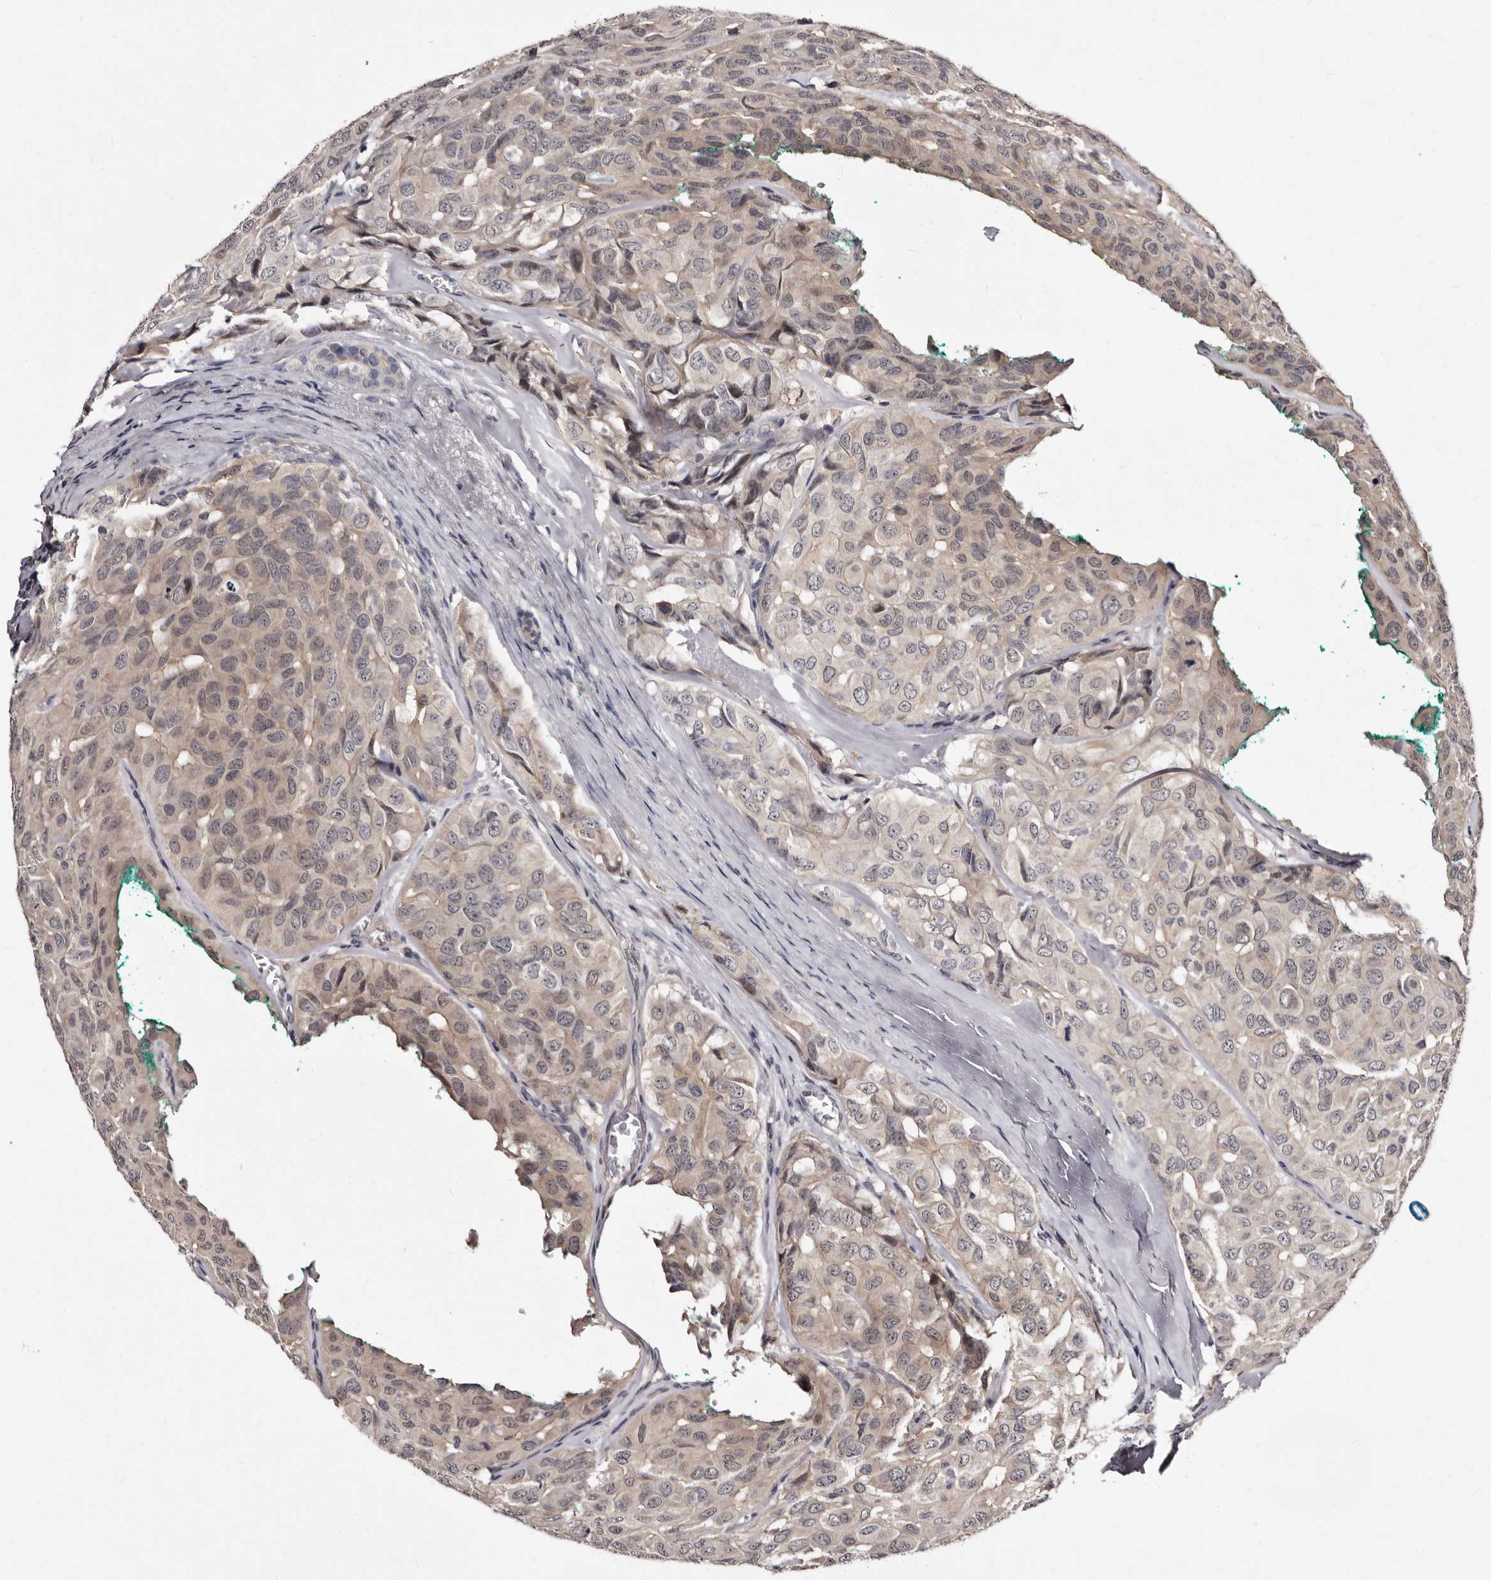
{"staining": {"intensity": "weak", "quantity": "<25%", "location": "cytoplasmic/membranous"}, "tissue": "head and neck cancer", "cell_type": "Tumor cells", "image_type": "cancer", "snomed": [{"axis": "morphology", "description": "Adenocarcinoma, NOS"}, {"axis": "topography", "description": "Salivary gland, NOS"}, {"axis": "topography", "description": "Head-Neck"}], "caption": "DAB immunohistochemical staining of human head and neck cancer (adenocarcinoma) demonstrates no significant positivity in tumor cells. Nuclei are stained in blue.", "gene": "LANCL2", "patient": {"sex": "female", "age": 76}}